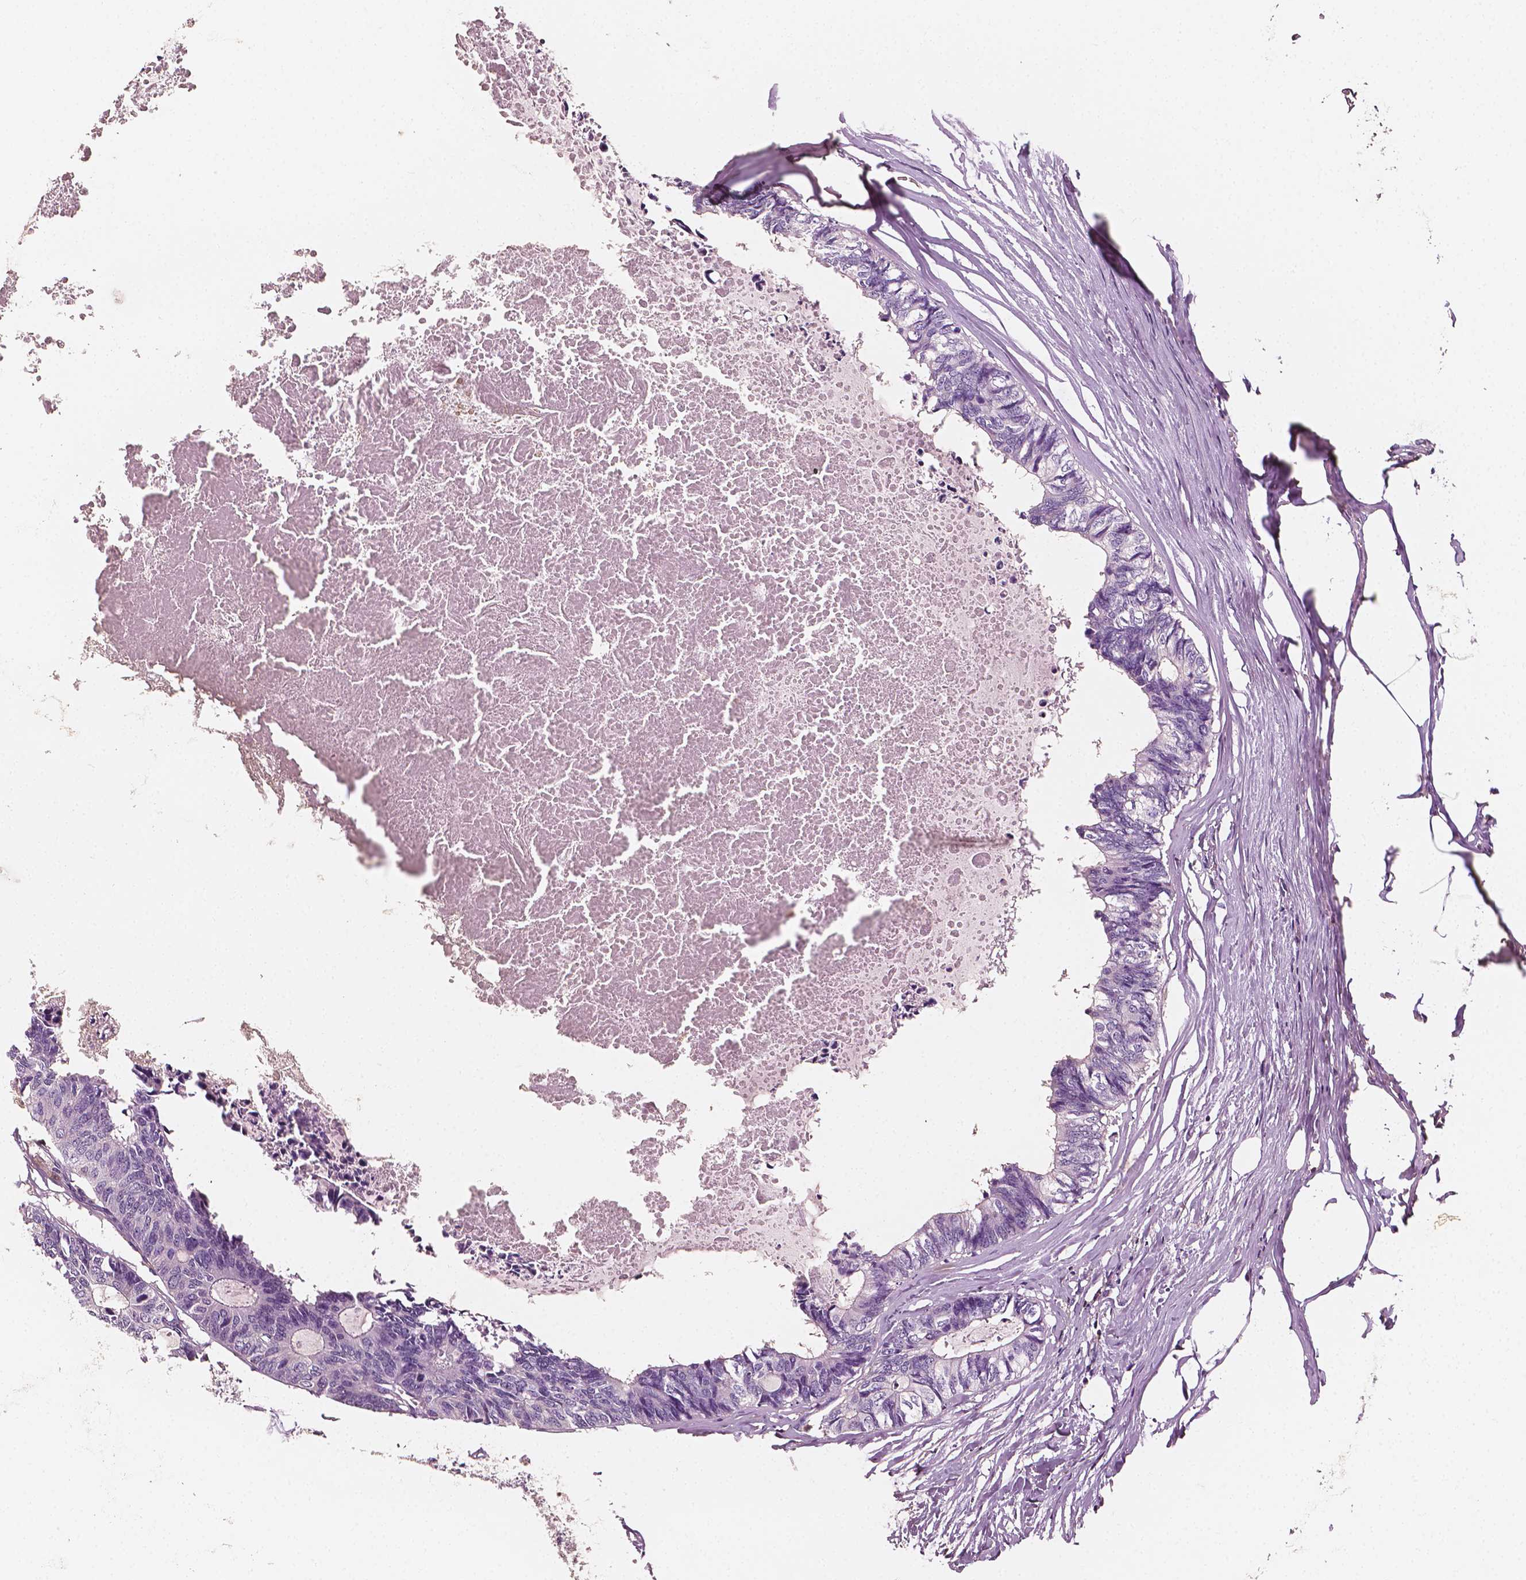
{"staining": {"intensity": "negative", "quantity": "none", "location": "none"}, "tissue": "colorectal cancer", "cell_type": "Tumor cells", "image_type": "cancer", "snomed": [{"axis": "morphology", "description": "Adenocarcinoma, NOS"}, {"axis": "topography", "description": "Colon"}, {"axis": "topography", "description": "Rectum"}], "caption": "This is a histopathology image of immunohistochemistry (IHC) staining of colorectal adenocarcinoma, which shows no staining in tumor cells. (DAB IHC with hematoxylin counter stain).", "gene": "PTPRC", "patient": {"sex": "male", "age": 57}}